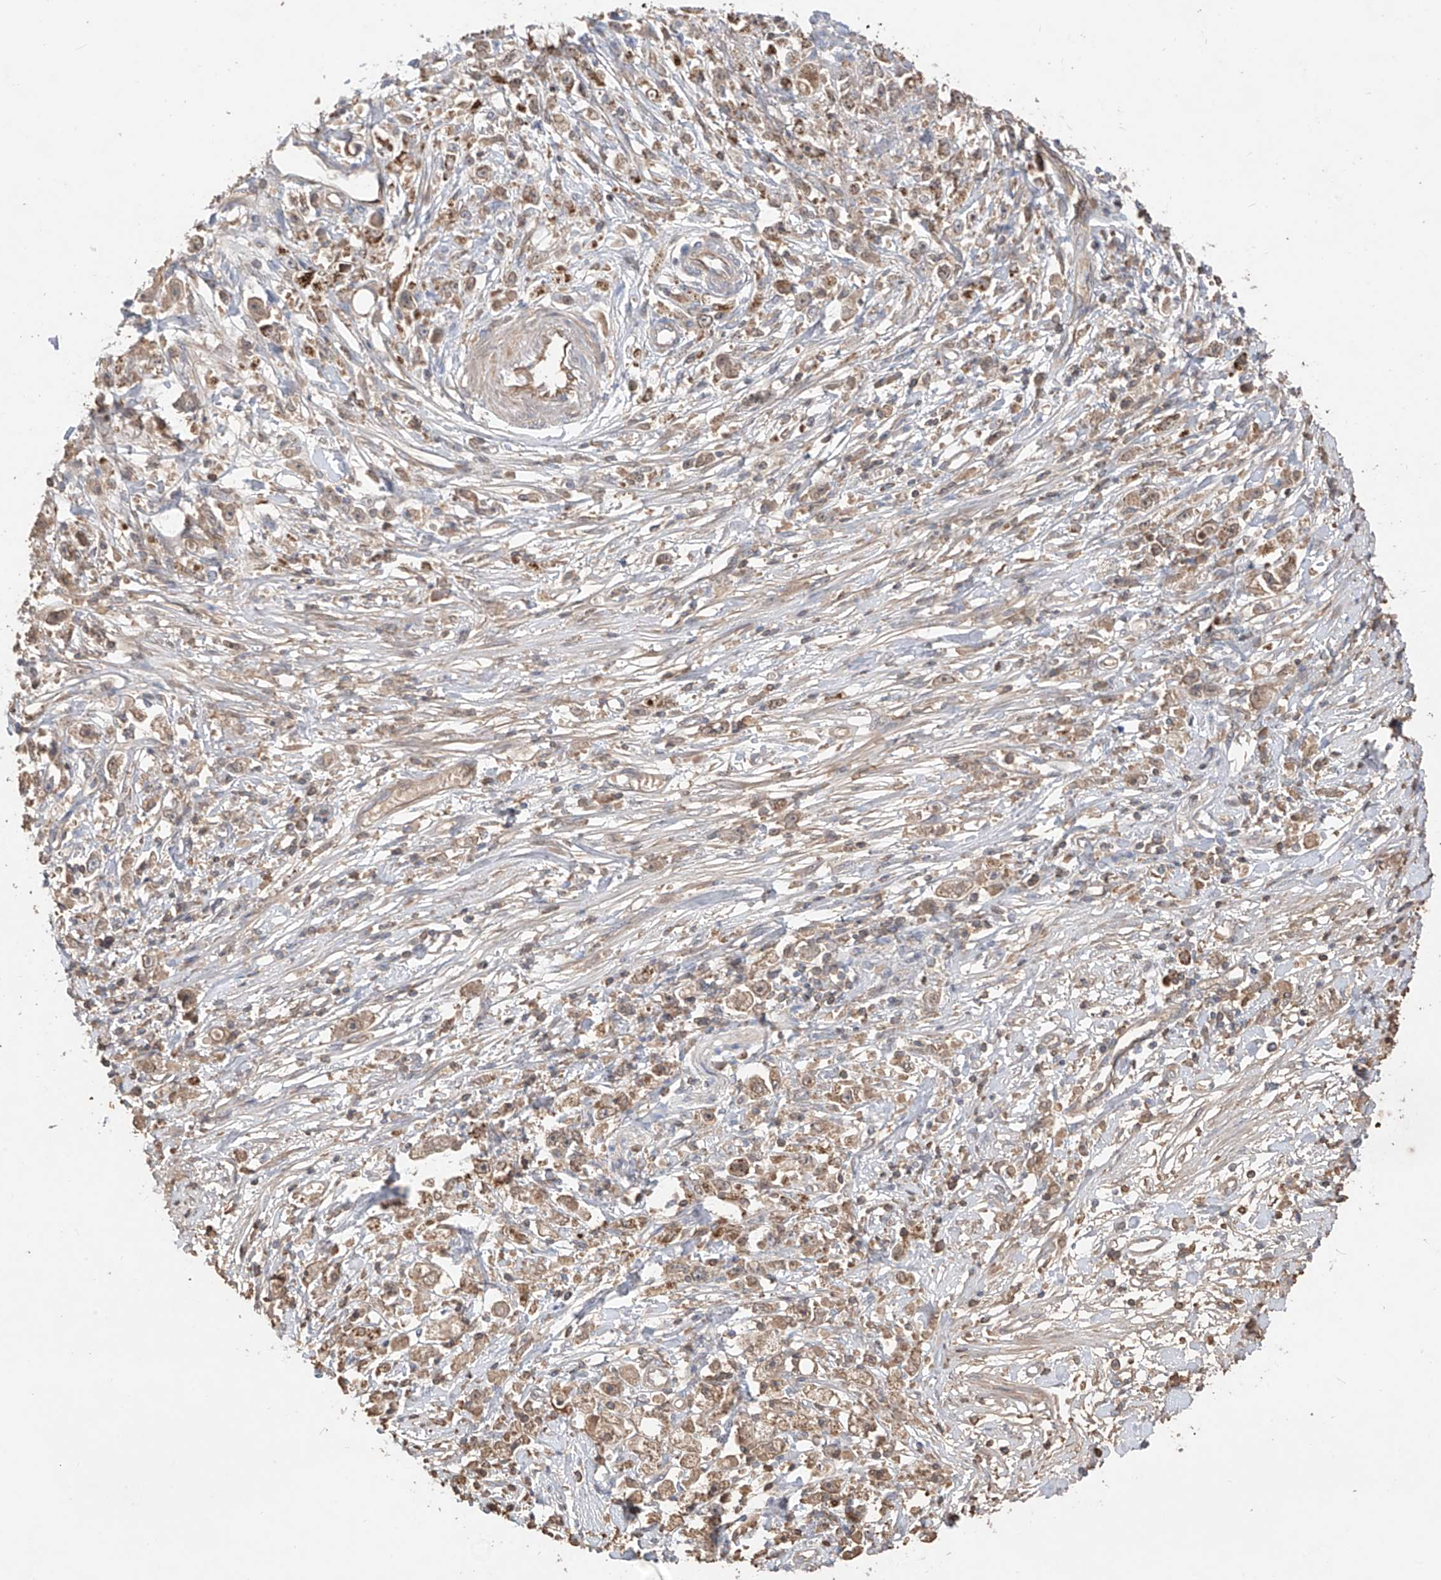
{"staining": {"intensity": "moderate", "quantity": ">75%", "location": "cytoplasmic/membranous"}, "tissue": "stomach cancer", "cell_type": "Tumor cells", "image_type": "cancer", "snomed": [{"axis": "morphology", "description": "Adenocarcinoma, NOS"}, {"axis": "topography", "description": "Stomach"}], "caption": "Protein staining by immunohistochemistry (IHC) reveals moderate cytoplasmic/membranous positivity in about >75% of tumor cells in stomach cancer.", "gene": "CACNA2D4", "patient": {"sex": "female", "age": 59}}